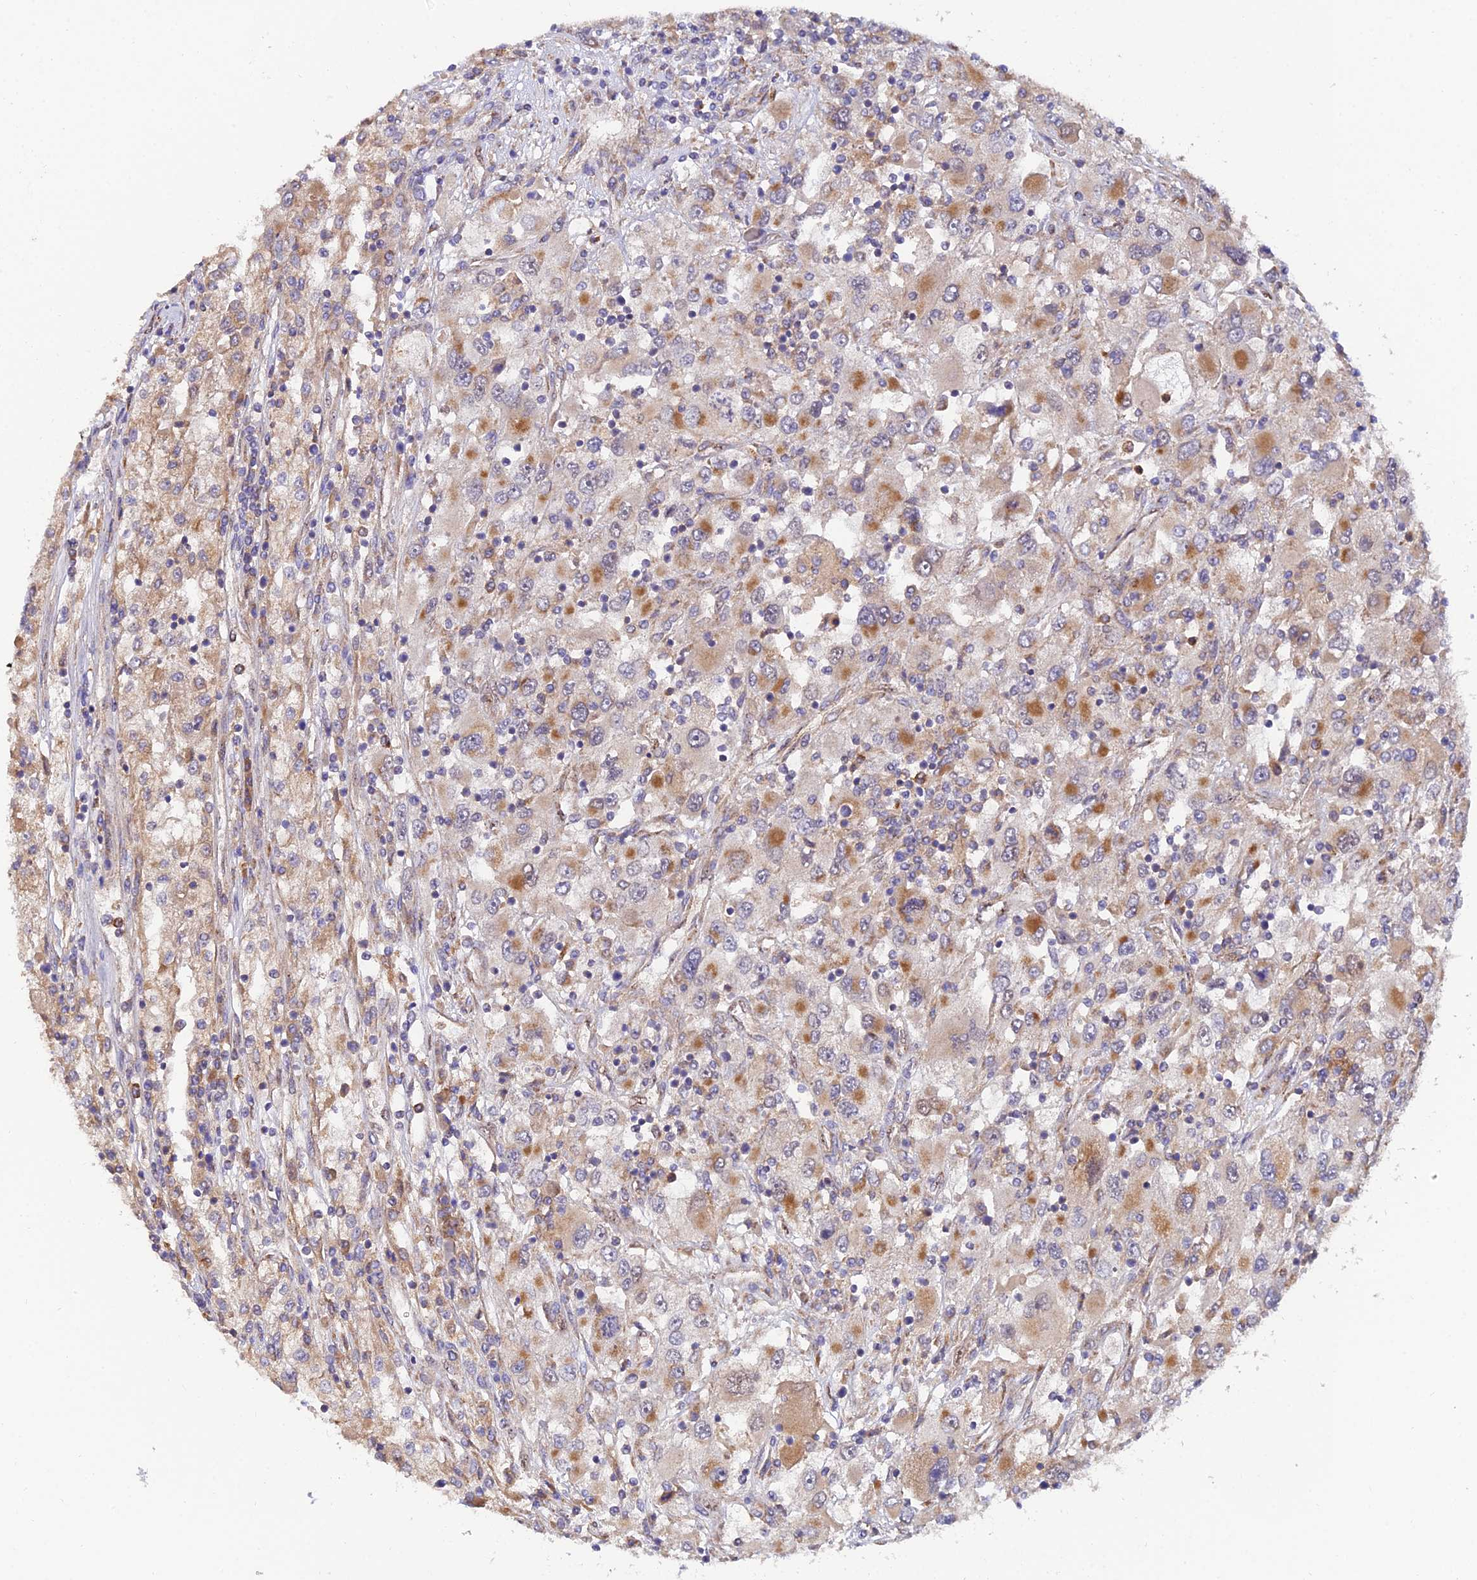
{"staining": {"intensity": "moderate", "quantity": "<25%", "location": "cytoplasmic/membranous"}, "tissue": "renal cancer", "cell_type": "Tumor cells", "image_type": "cancer", "snomed": [{"axis": "morphology", "description": "Adenocarcinoma, NOS"}, {"axis": "topography", "description": "Kidney"}], "caption": "Protein expression analysis of human renal cancer (adenocarcinoma) reveals moderate cytoplasmic/membranous staining in approximately <25% of tumor cells. (DAB IHC, brown staining for protein, blue staining for nuclei).", "gene": "PODNL1", "patient": {"sex": "female", "age": 52}}